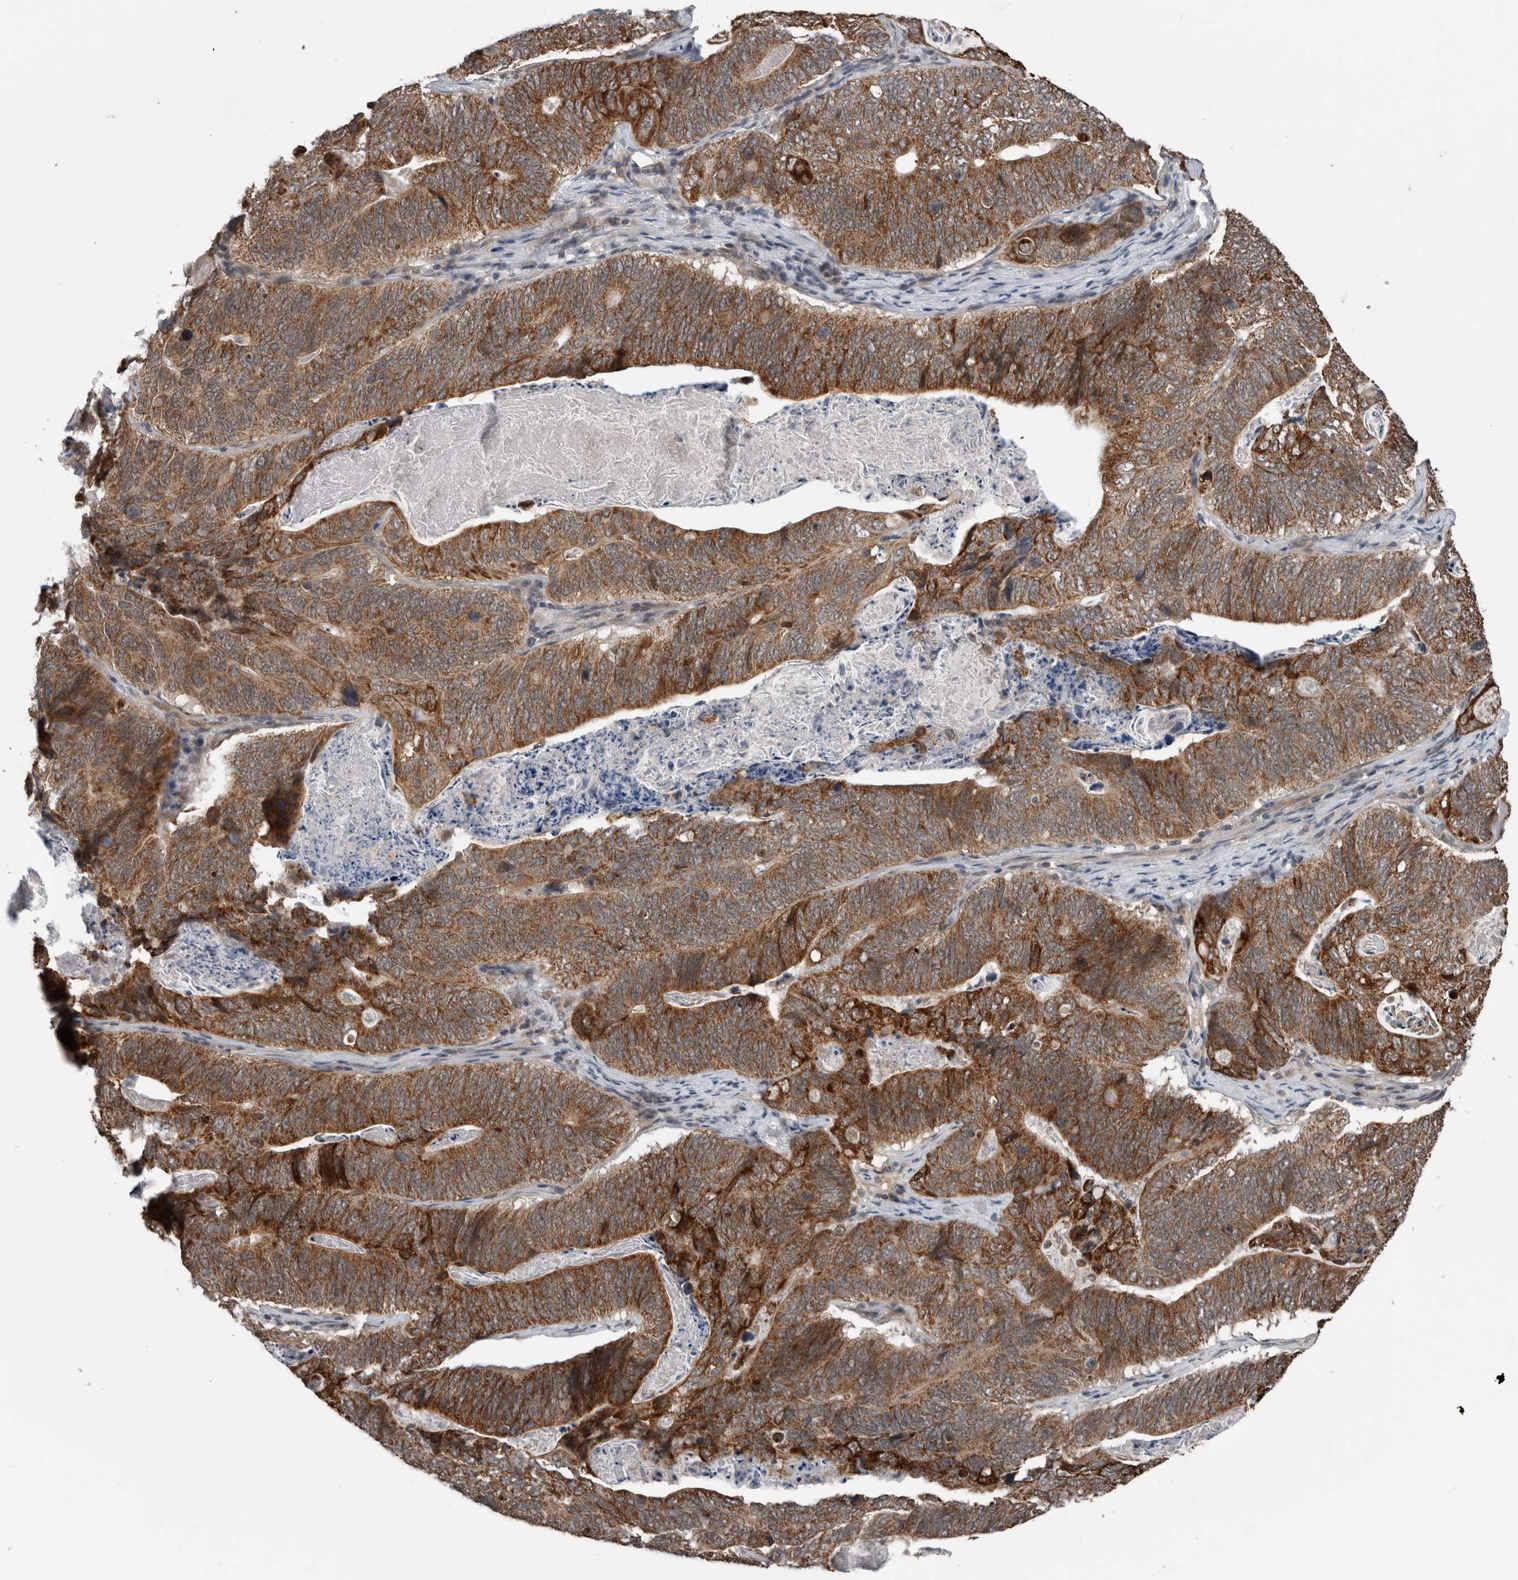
{"staining": {"intensity": "strong", "quantity": ">75%", "location": "cytoplasmic/membranous"}, "tissue": "stomach cancer", "cell_type": "Tumor cells", "image_type": "cancer", "snomed": [{"axis": "morphology", "description": "Normal tissue, NOS"}, {"axis": "morphology", "description": "Adenocarcinoma, NOS"}, {"axis": "topography", "description": "Stomach"}], "caption": "The image displays immunohistochemical staining of stomach adenocarcinoma. There is strong cytoplasmic/membranous staining is identified in about >75% of tumor cells.", "gene": "ENY2", "patient": {"sex": "female", "age": 89}}